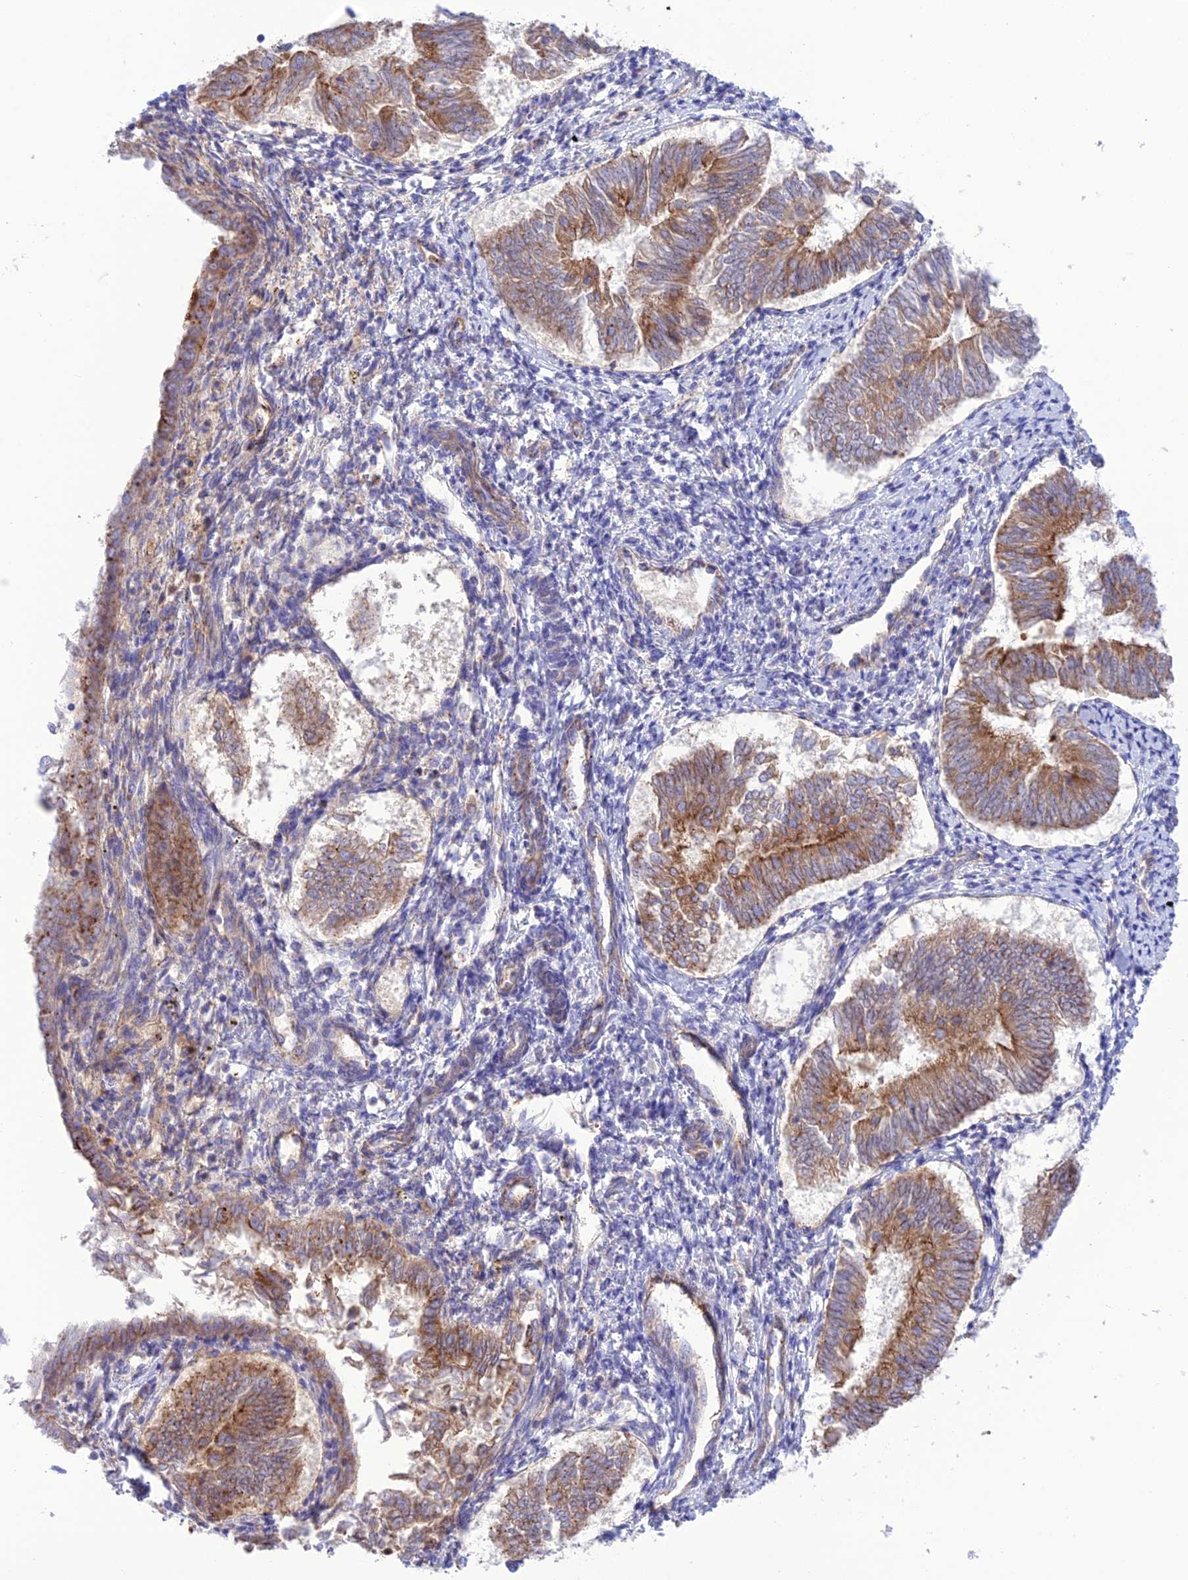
{"staining": {"intensity": "moderate", "quantity": ">75%", "location": "cytoplasmic/membranous"}, "tissue": "endometrial cancer", "cell_type": "Tumor cells", "image_type": "cancer", "snomed": [{"axis": "morphology", "description": "Adenocarcinoma, NOS"}, {"axis": "topography", "description": "Endometrium"}], "caption": "Brown immunohistochemical staining in adenocarcinoma (endometrial) shows moderate cytoplasmic/membranous staining in about >75% of tumor cells.", "gene": "CHSY3", "patient": {"sex": "female", "age": 58}}